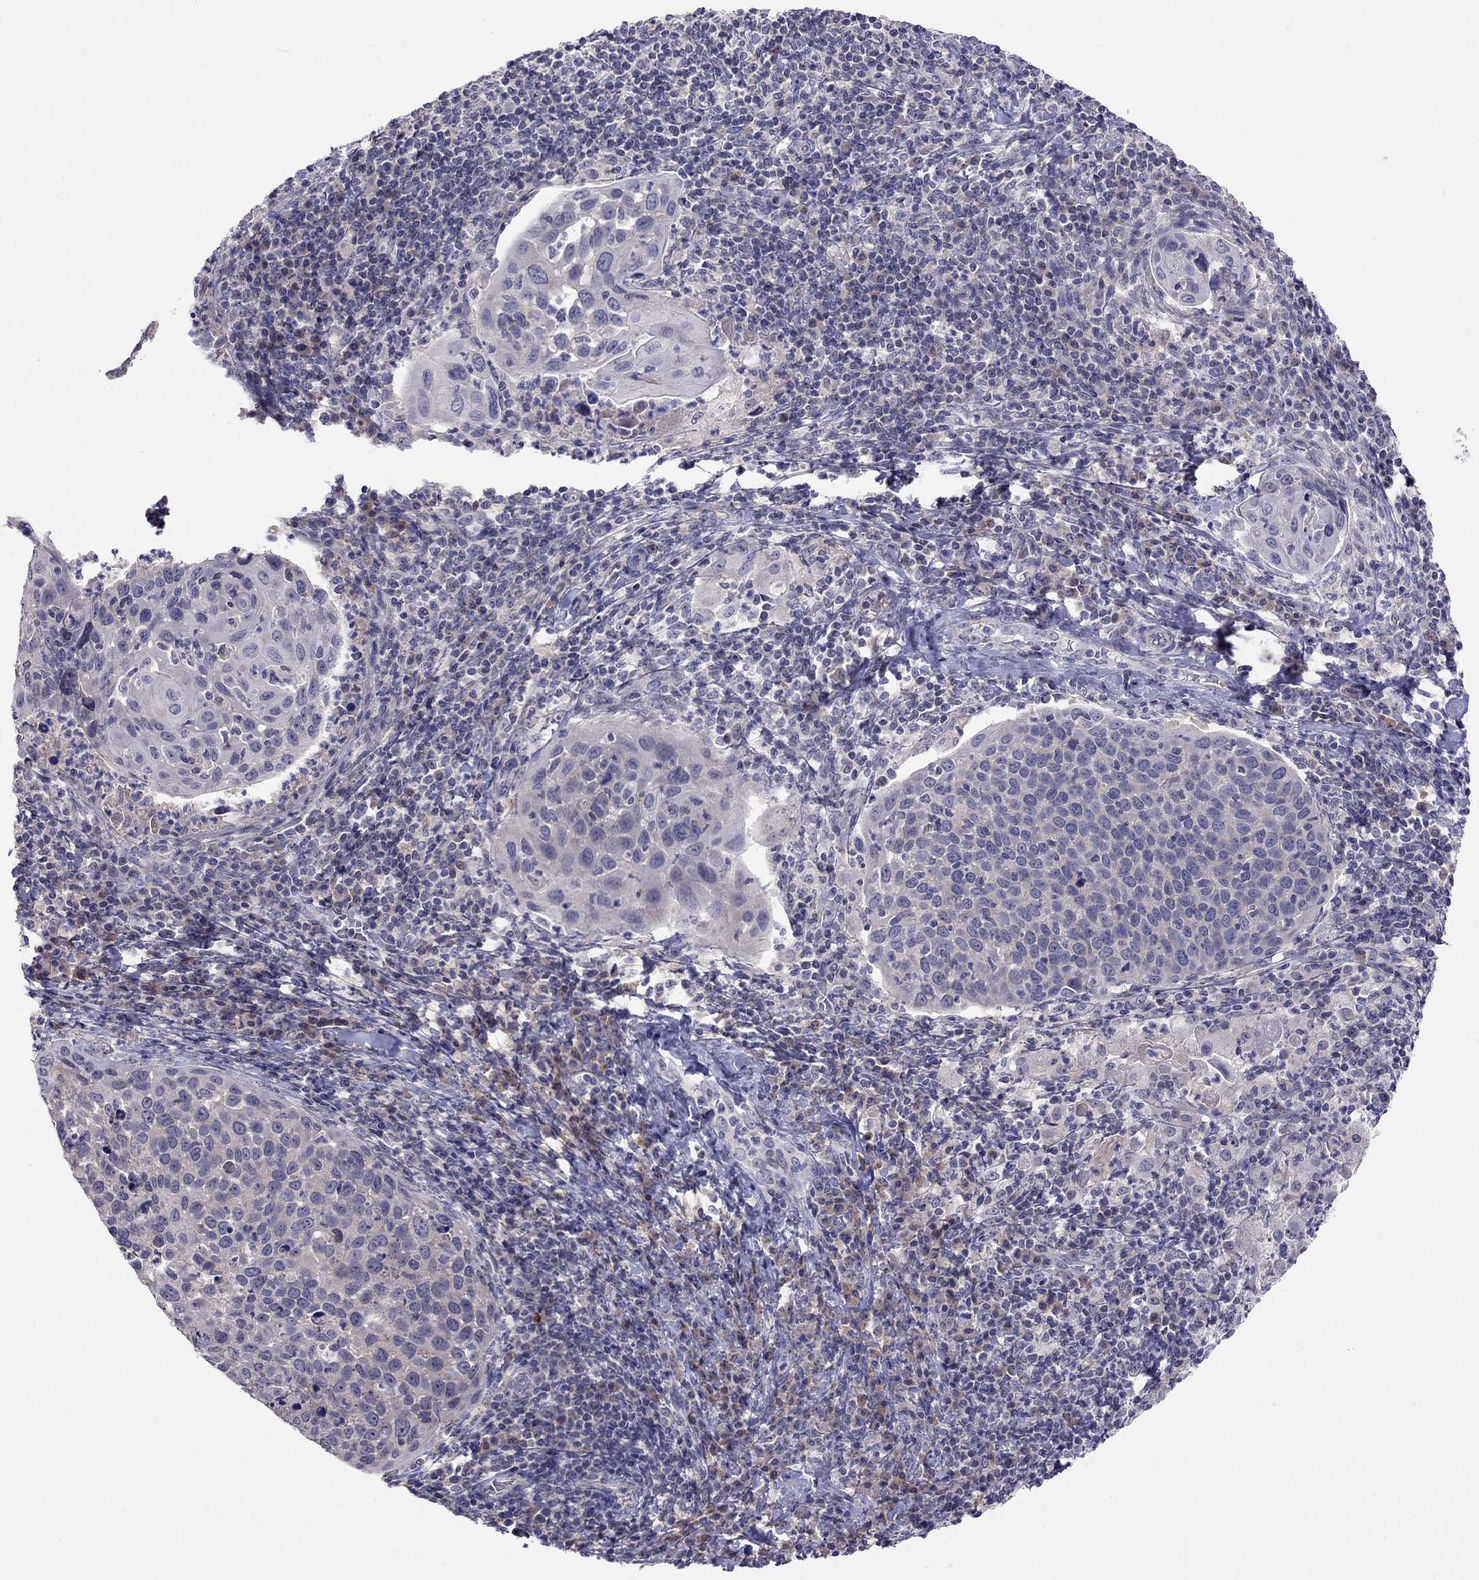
{"staining": {"intensity": "negative", "quantity": "none", "location": "none"}, "tissue": "cervical cancer", "cell_type": "Tumor cells", "image_type": "cancer", "snomed": [{"axis": "morphology", "description": "Squamous cell carcinoma, NOS"}, {"axis": "topography", "description": "Cervix"}], "caption": "The image reveals no staining of tumor cells in squamous cell carcinoma (cervical).", "gene": "RTP5", "patient": {"sex": "female", "age": 54}}